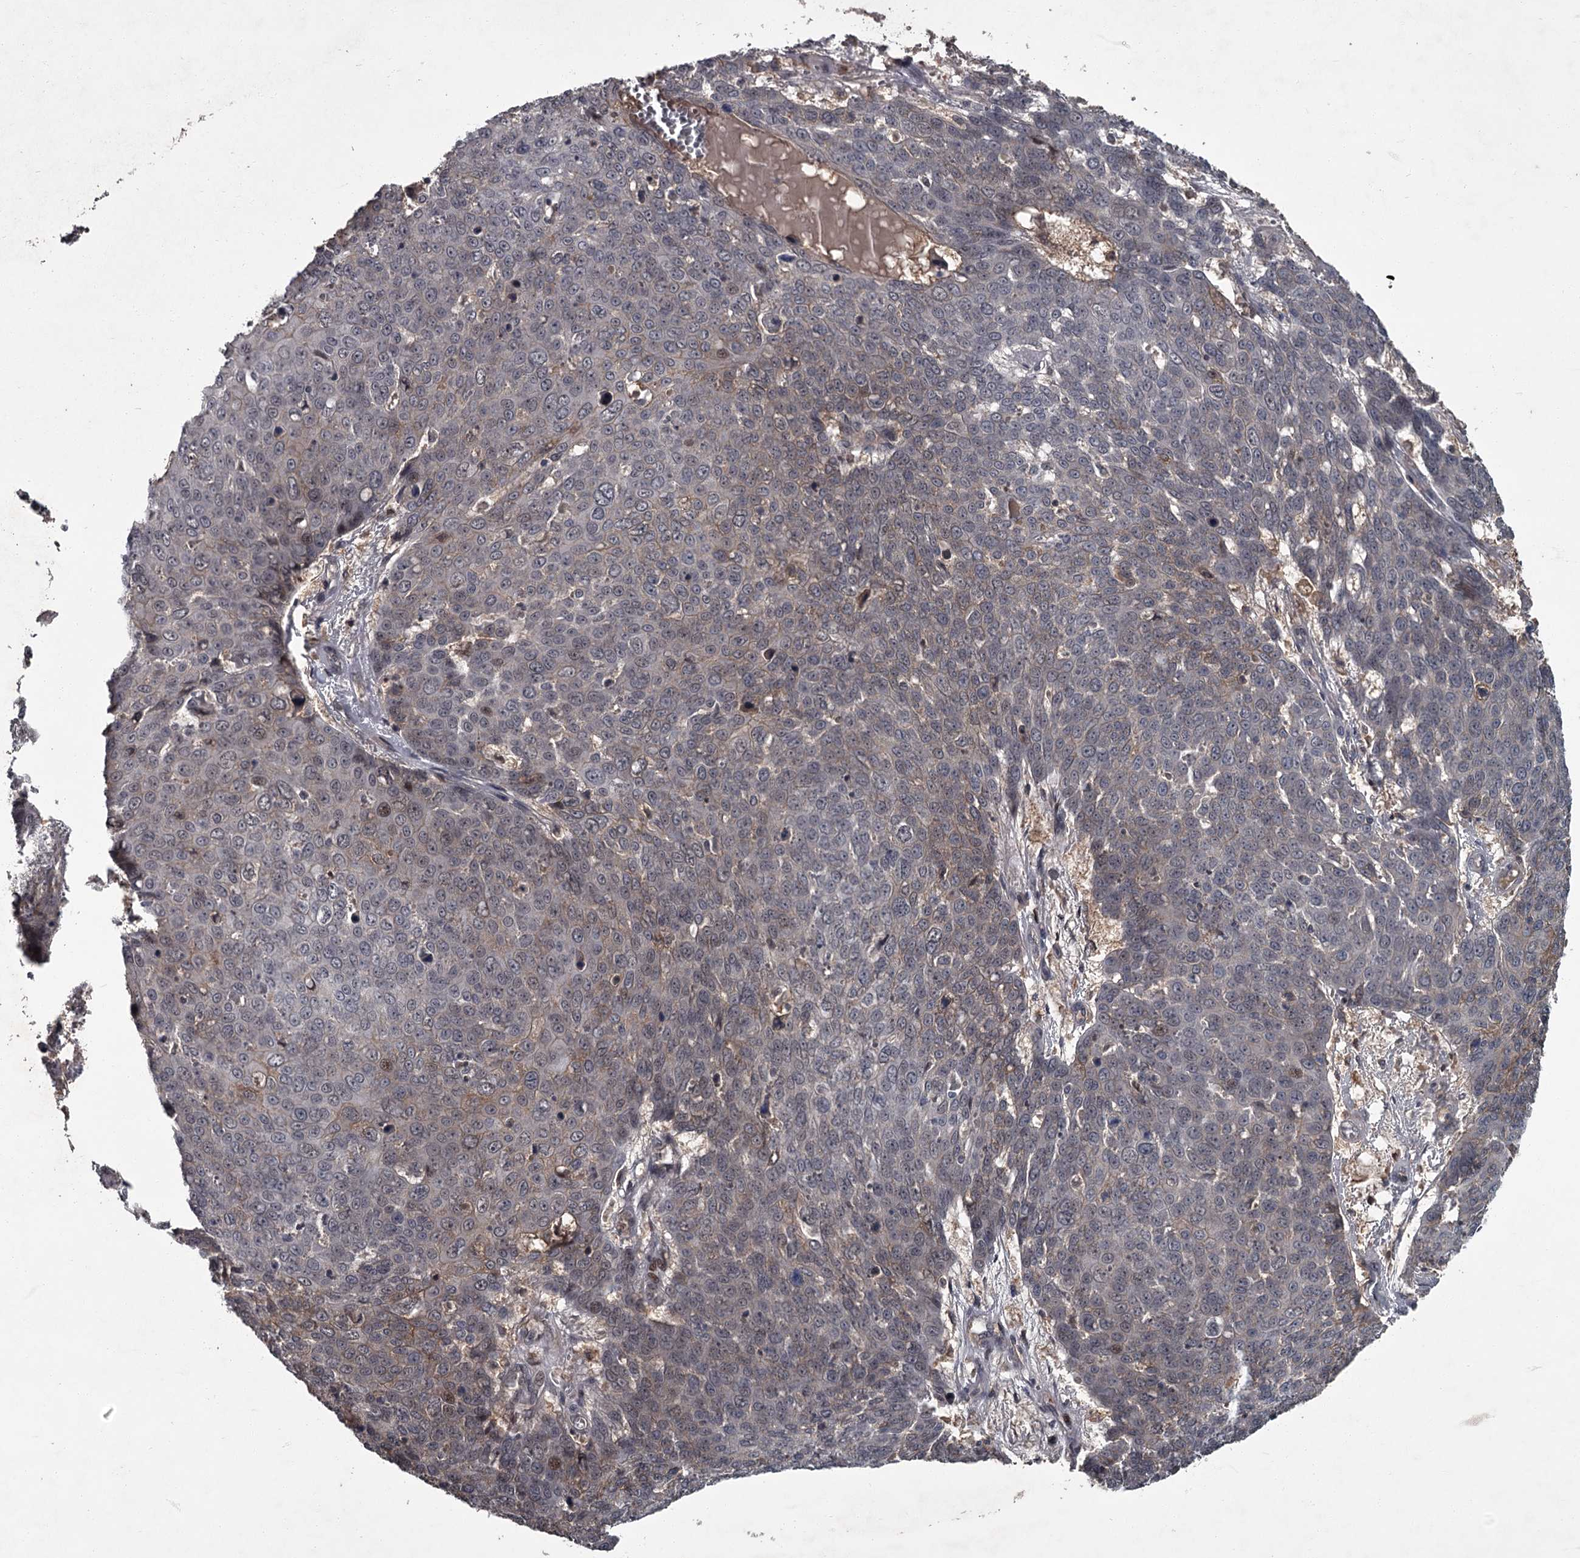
{"staining": {"intensity": "weak", "quantity": "<25%", "location": "cytoplasmic/membranous"}, "tissue": "skin cancer", "cell_type": "Tumor cells", "image_type": "cancer", "snomed": [{"axis": "morphology", "description": "Squamous cell carcinoma, NOS"}, {"axis": "topography", "description": "Skin"}], "caption": "This is an IHC photomicrograph of skin squamous cell carcinoma. There is no staining in tumor cells.", "gene": "FLVCR2", "patient": {"sex": "male", "age": 71}}